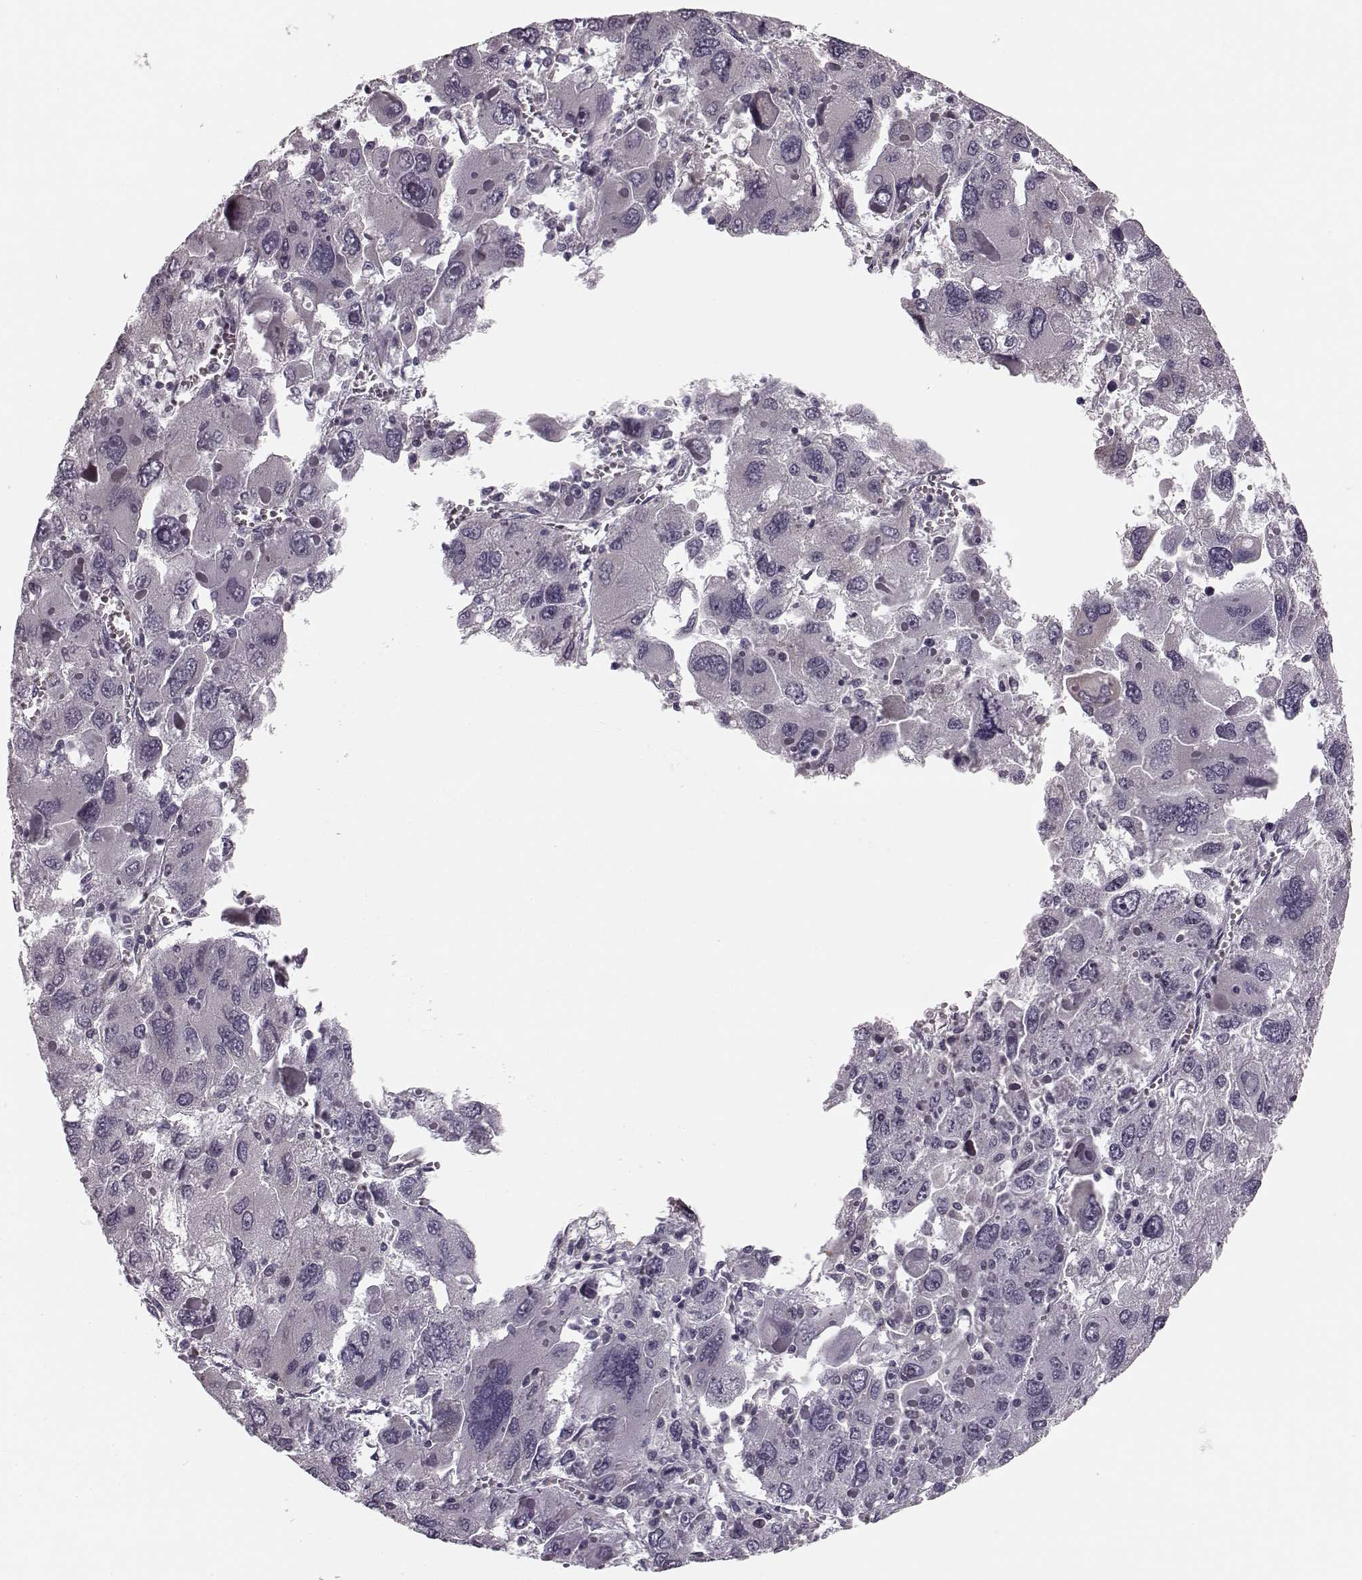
{"staining": {"intensity": "negative", "quantity": "none", "location": "none"}, "tissue": "liver cancer", "cell_type": "Tumor cells", "image_type": "cancer", "snomed": [{"axis": "morphology", "description": "Carcinoma, Hepatocellular, NOS"}, {"axis": "topography", "description": "Liver"}], "caption": "Hepatocellular carcinoma (liver) was stained to show a protein in brown. There is no significant staining in tumor cells. (Immunohistochemistry (ihc), brightfield microscopy, high magnification).", "gene": "FAM234B", "patient": {"sex": "female", "age": 41}}